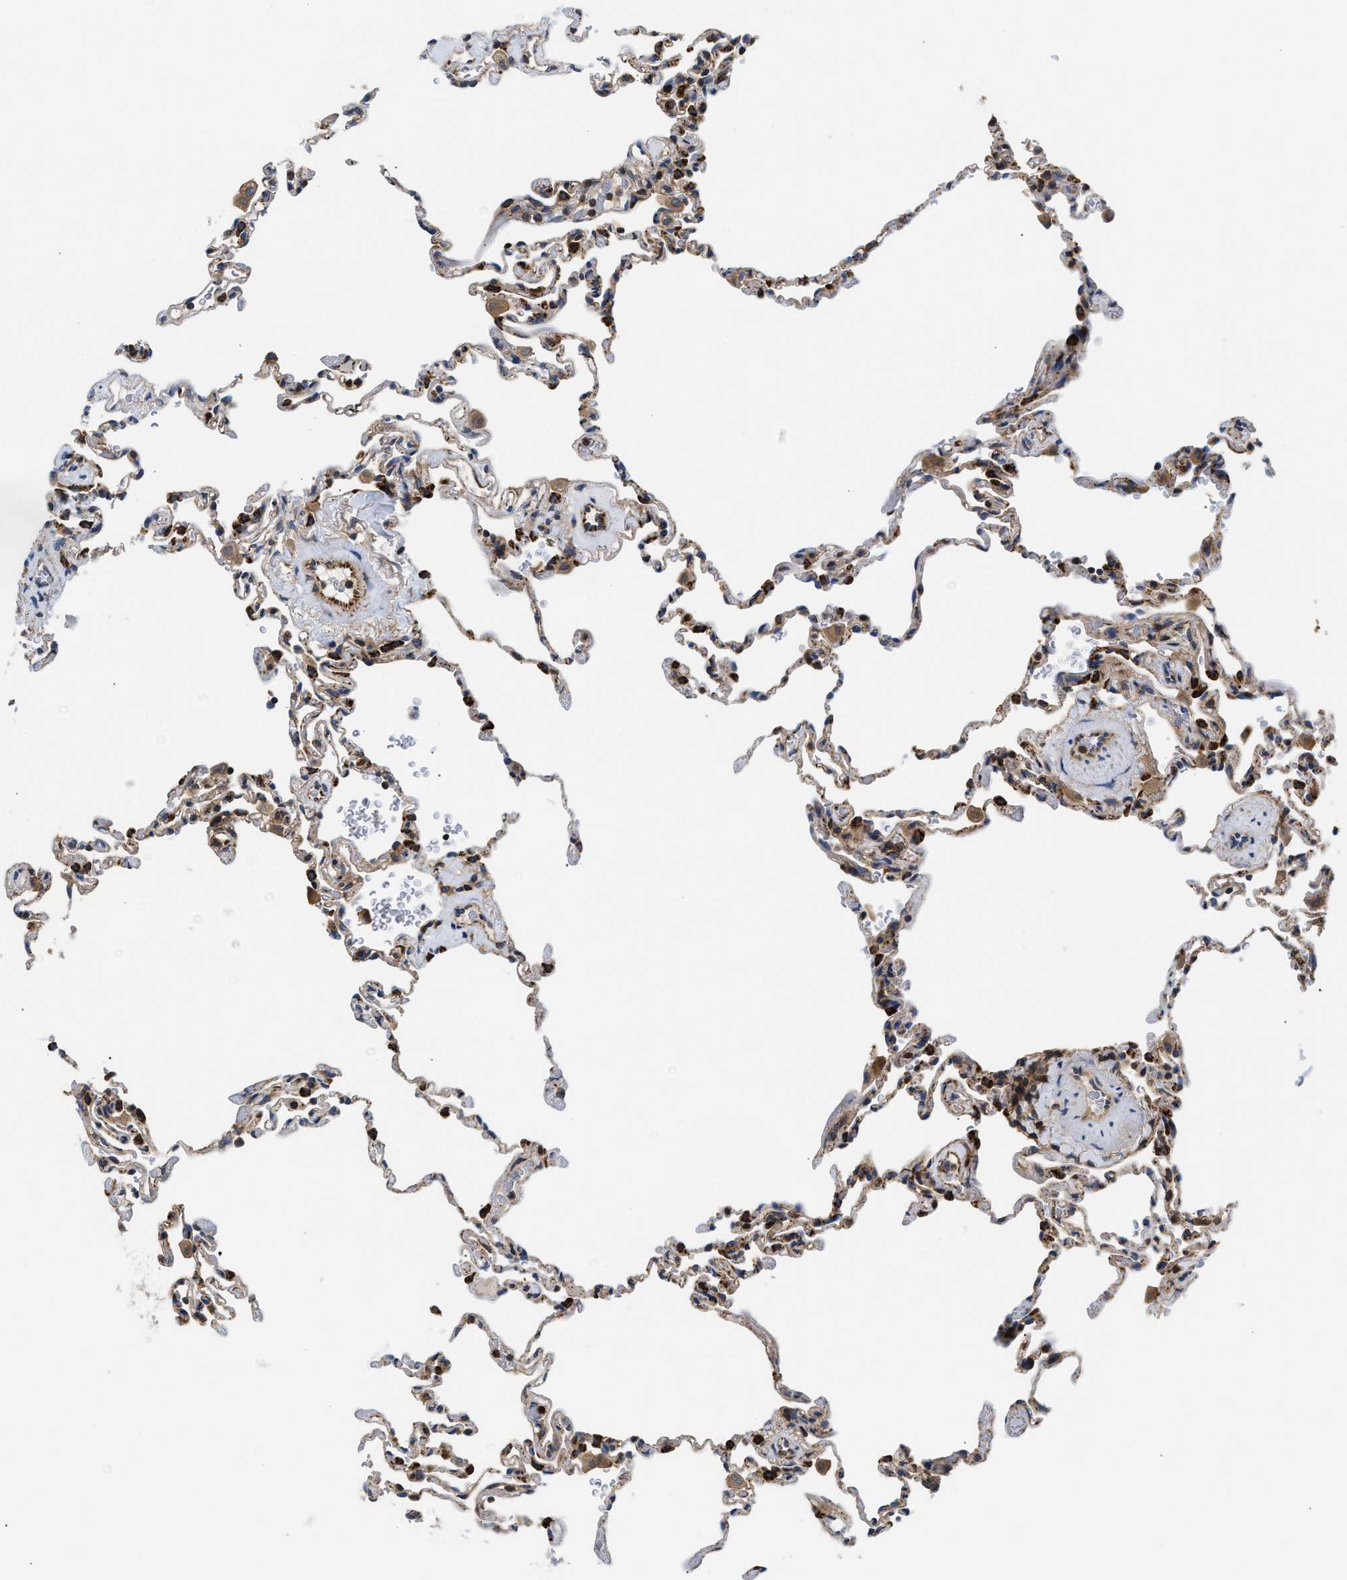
{"staining": {"intensity": "strong", "quantity": "<25%", "location": "cytoplasmic/membranous,nuclear"}, "tissue": "lung", "cell_type": "Alveolar cells", "image_type": "normal", "snomed": [{"axis": "morphology", "description": "Normal tissue, NOS"}, {"axis": "topography", "description": "Lung"}], "caption": "Benign lung reveals strong cytoplasmic/membranous,nuclear staining in about <25% of alveolar cells, visualized by immunohistochemistry. (Stains: DAB (3,3'-diaminobenzidine) in brown, nuclei in blue, Microscopy: brightfield microscopy at high magnification).", "gene": "CCM2", "patient": {"sex": "male", "age": 59}}